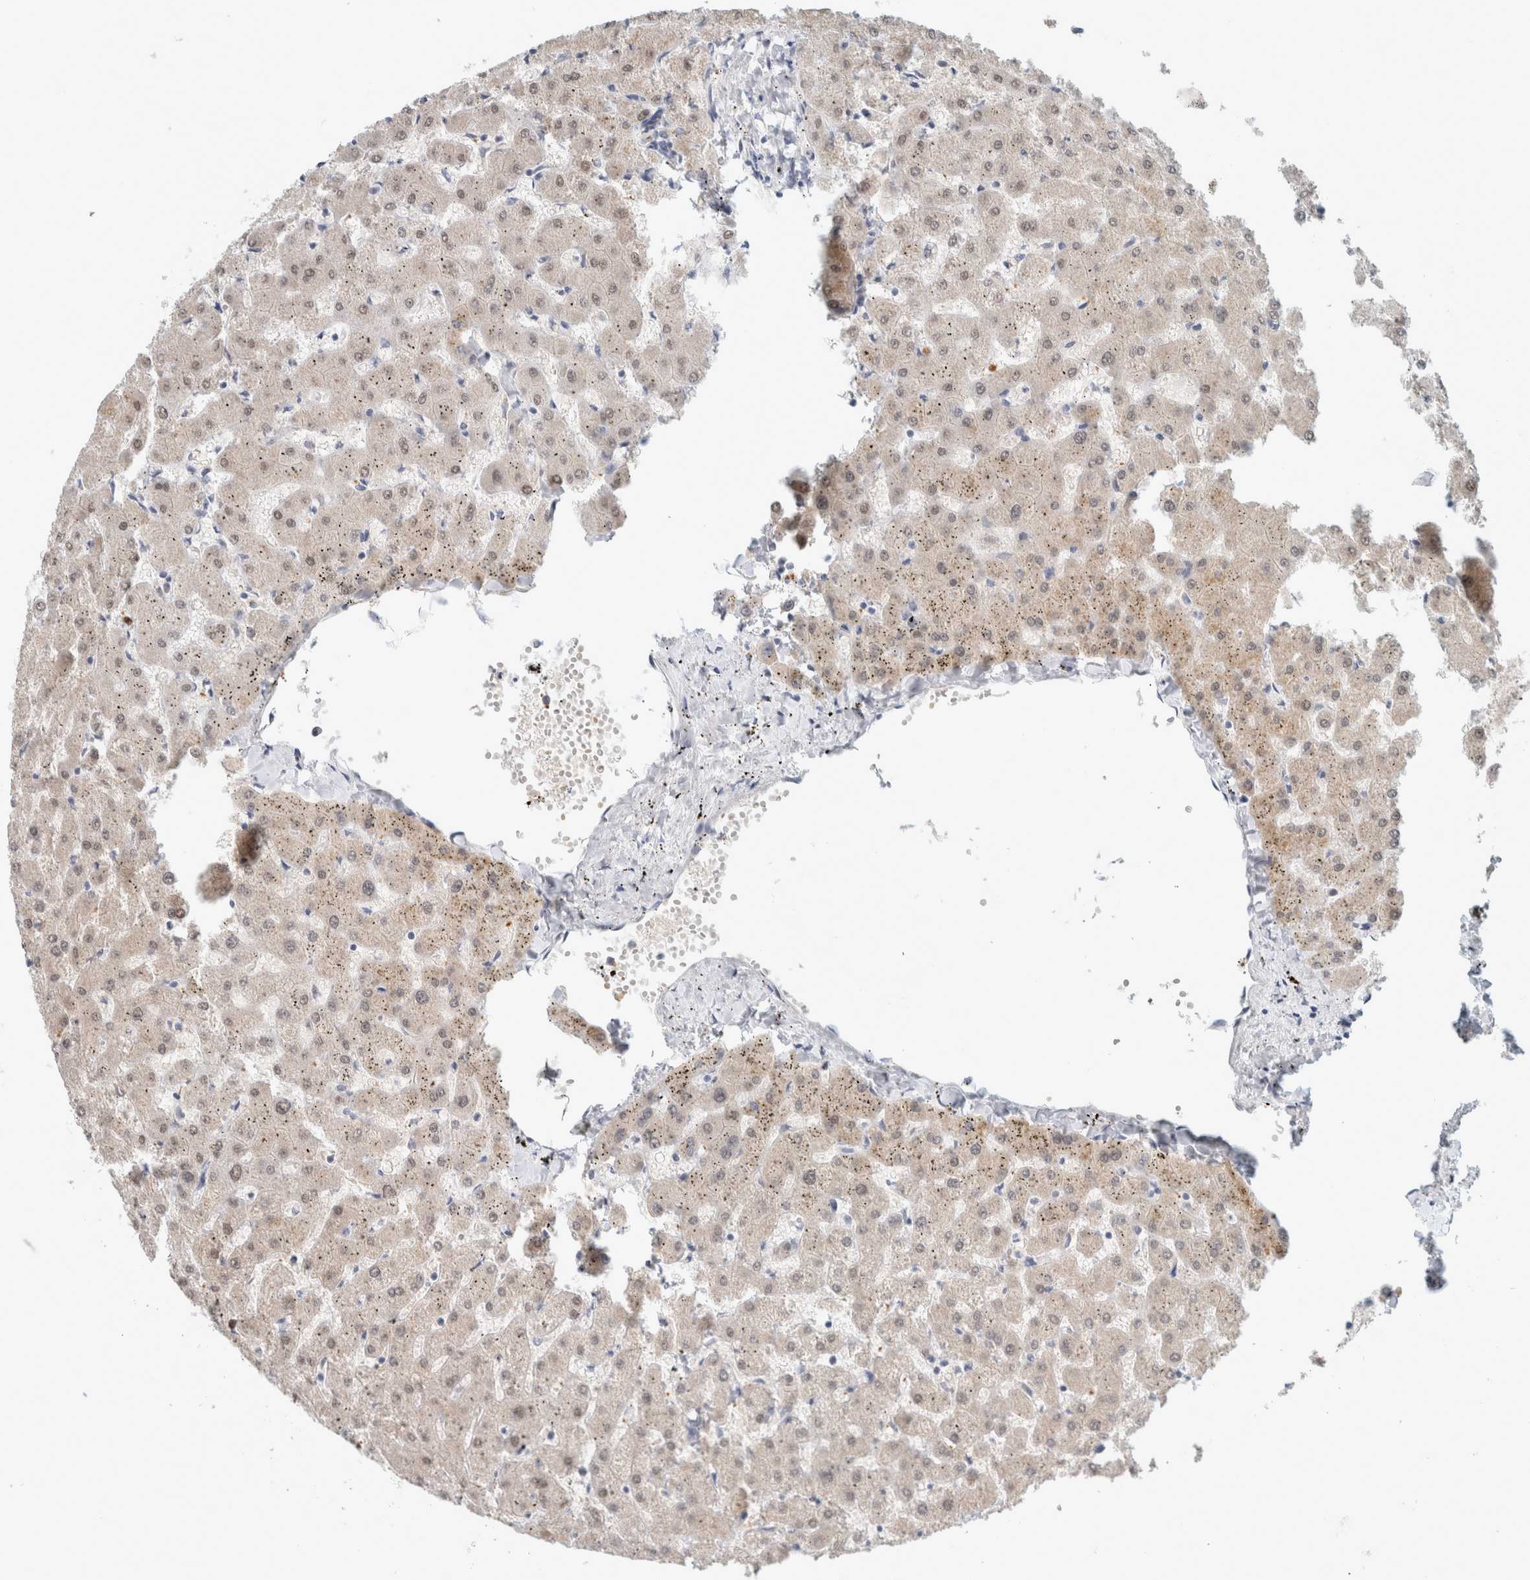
{"staining": {"intensity": "negative", "quantity": "none", "location": "none"}, "tissue": "liver", "cell_type": "Cholangiocytes", "image_type": "normal", "snomed": [{"axis": "morphology", "description": "Normal tissue, NOS"}, {"axis": "topography", "description": "Liver"}], "caption": "Liver stained for a protein using immunohistochemistry shows no expression cholangiocytes.", "gene": "CRAT", "patient": {"sex": "female", "age": 63}}